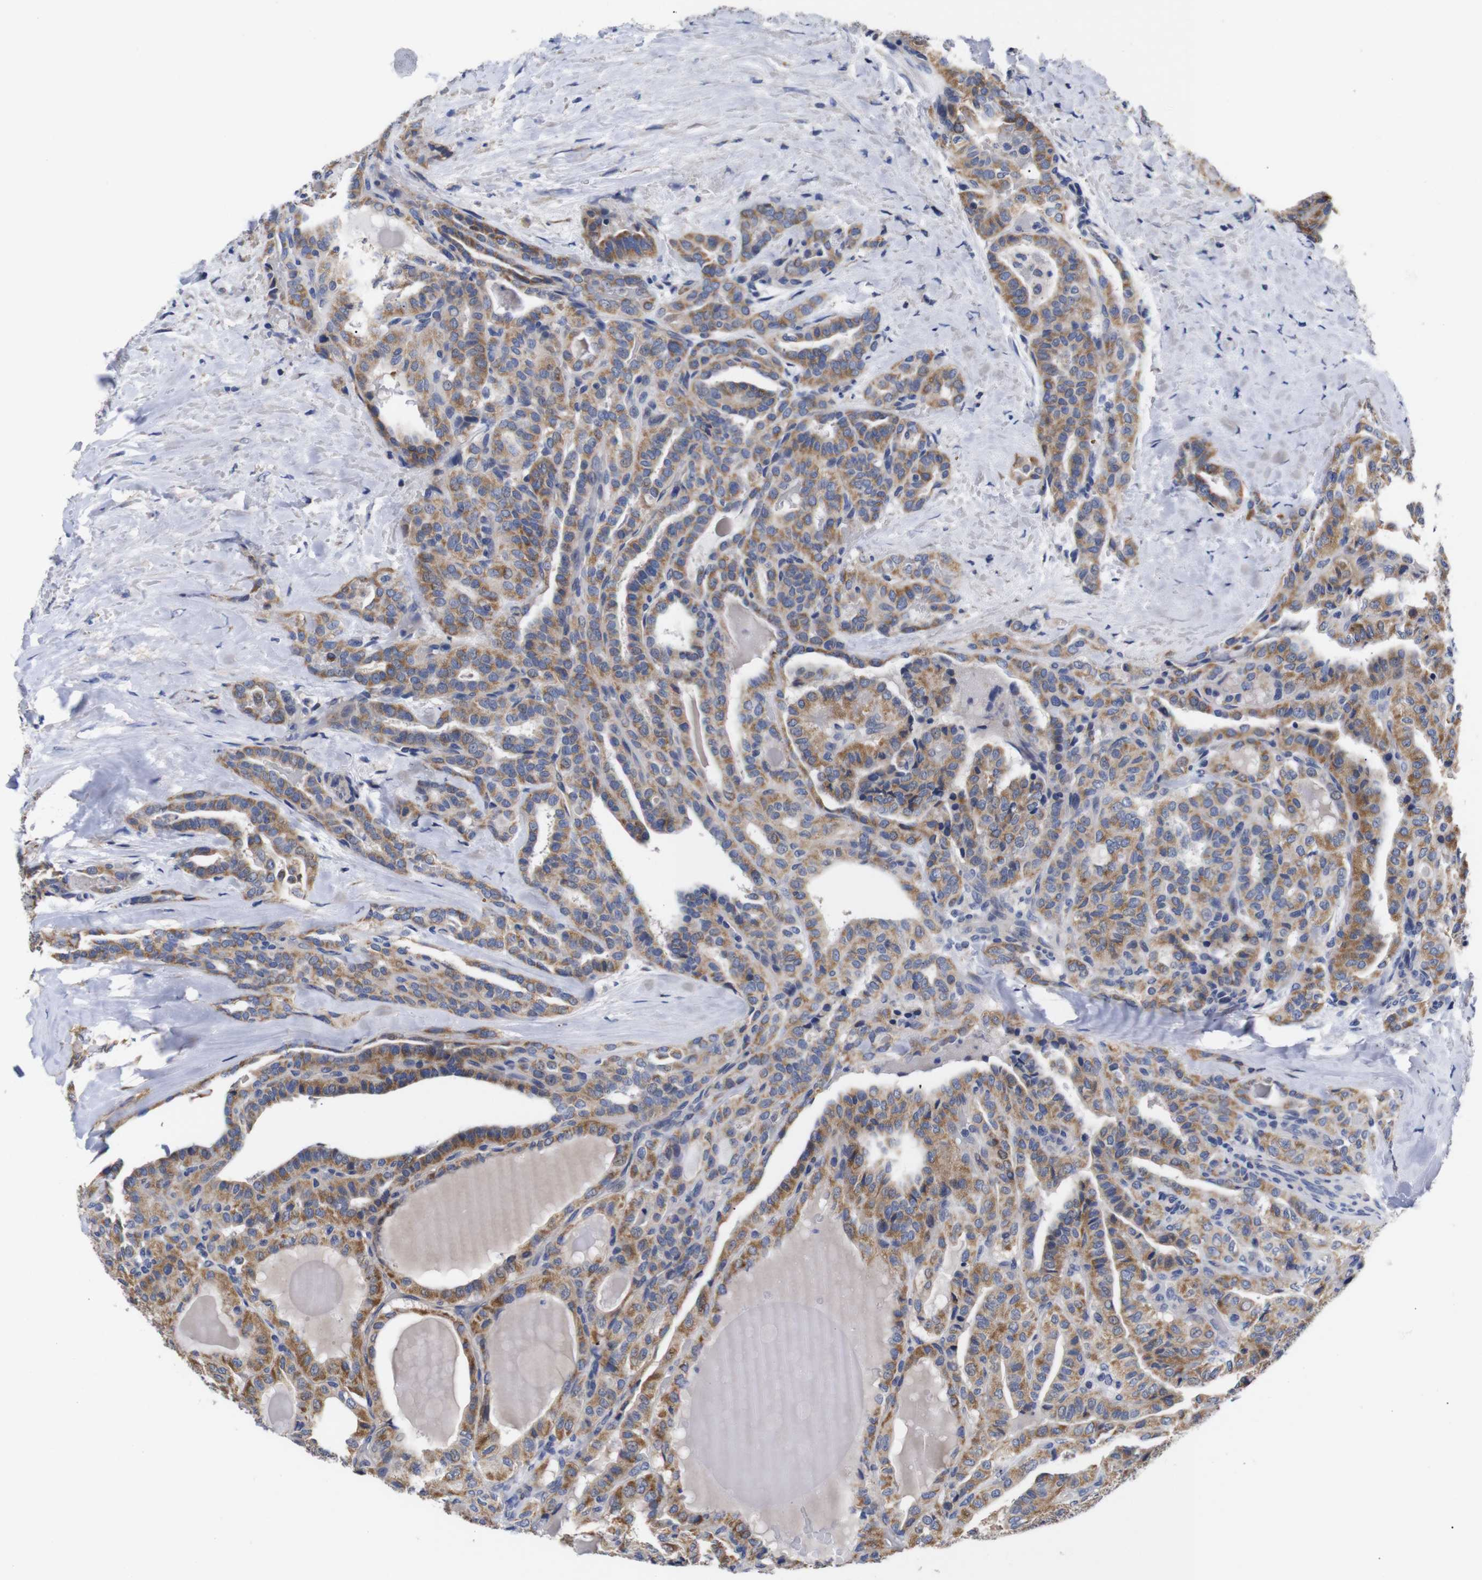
{"staining": {"intensity": "moderate", "quantity": ">75%", "location": "cytoplasmic/membranous"}, "tissue": "thyroid cancer", "cell_type": "Tumor cells", "image_type": "cancer", "snomed": [{"axis": "morphology", "description": "Papillary adenocarcinoma, NOS"}, {"axis": "topography", "description": "Thyroid gland"}], "caption": "Papillary adenocarcinoma (thyroid) tissue reveals moderate cytoplasmic/membranous expression in about >75% of tumor cells, visualized by immunohistochemistry.", "gene": "OPN3", "patient": {"sex": "male", "age": 77}}